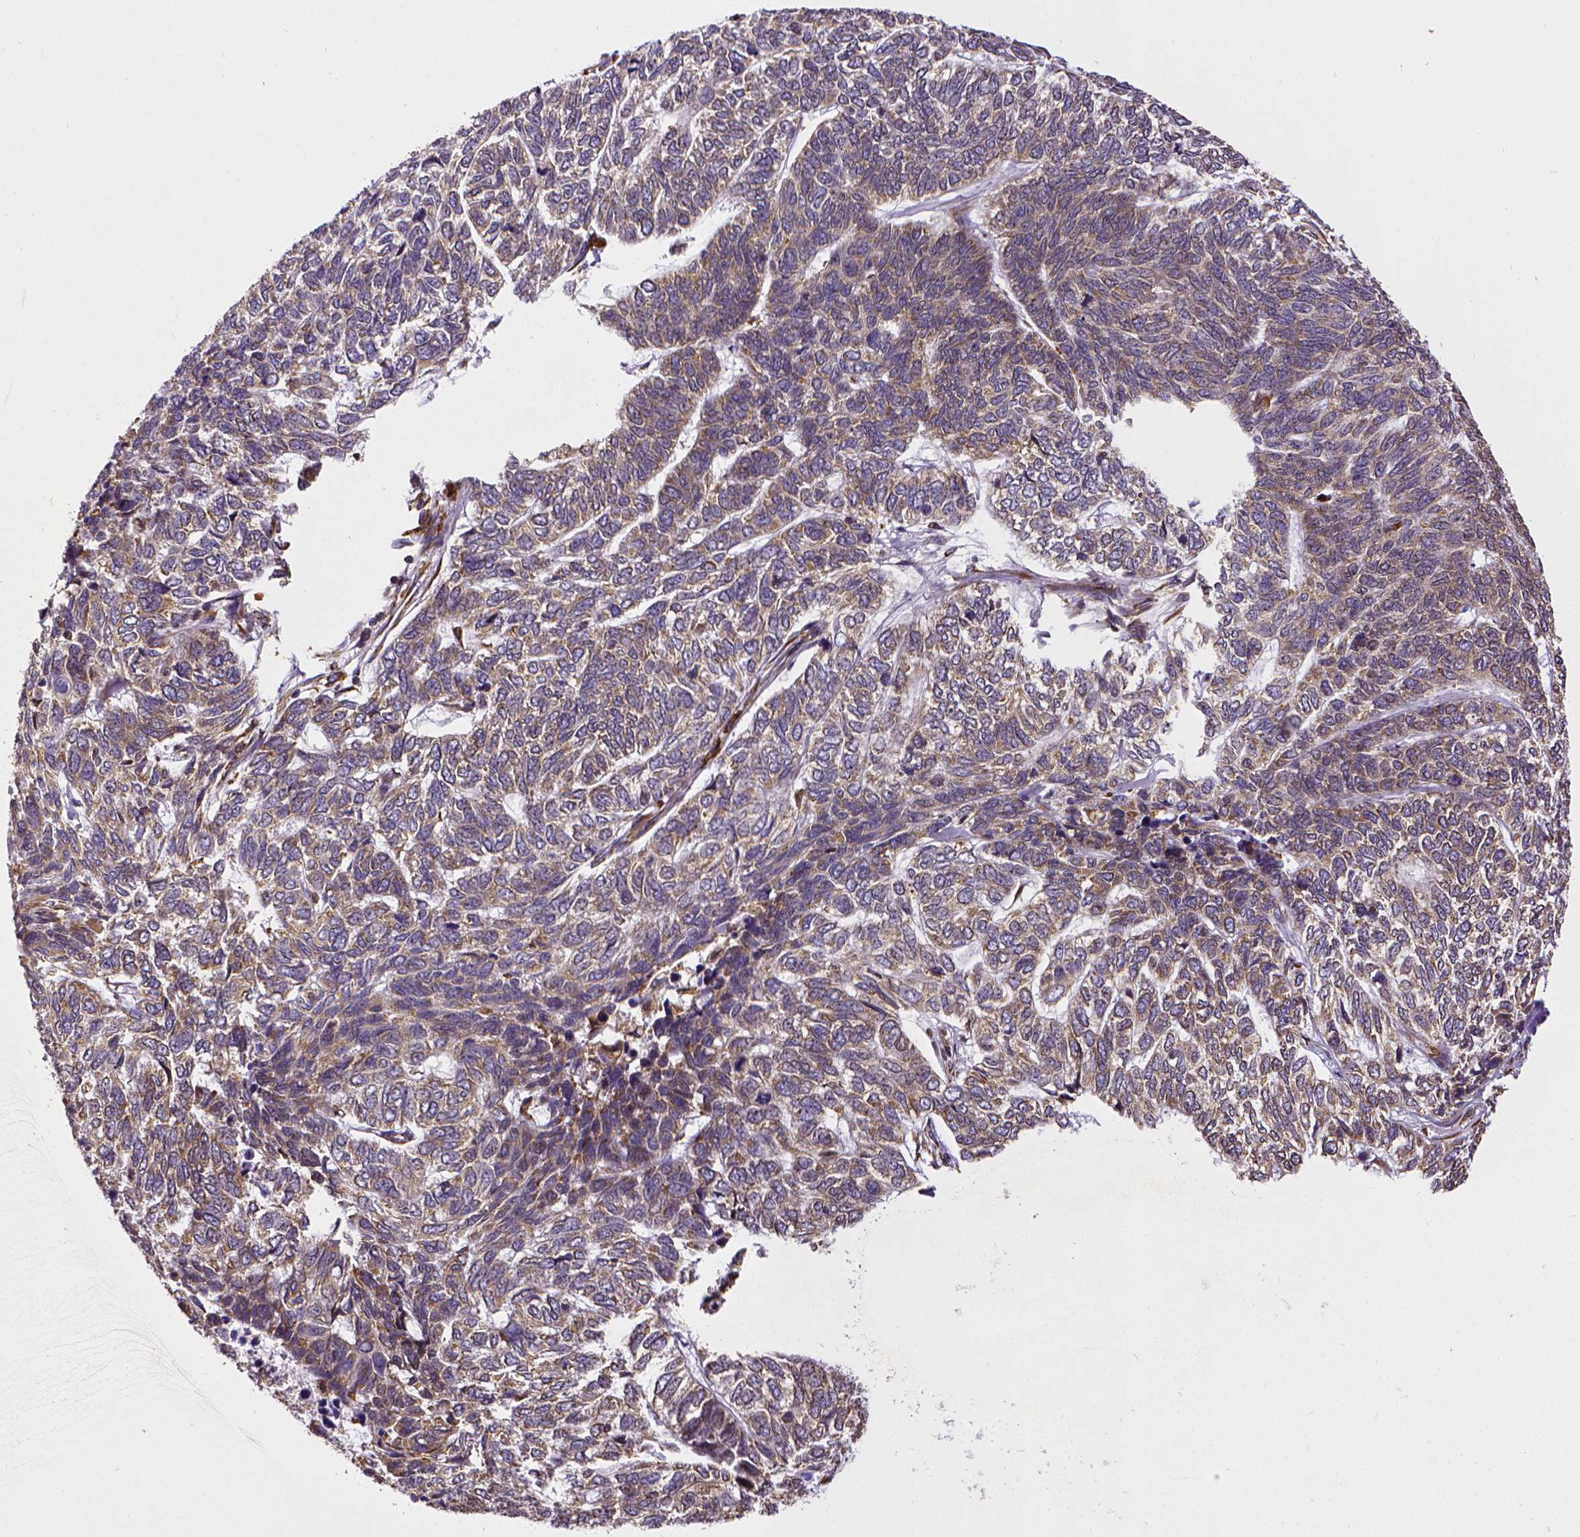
{"staining": {"intensity": "weak", "quantity": "25%-75%", "location": "cytoplasmic/membranous"}, "tissue": "skin cancer", "cell_type": "Tumor cells", "image_type": "cancer", "snomed": [{"axis": "morphology", "description": "Basal cell carcinoma"}, {"axis": "topography", "description": "Skin"}], "caption": "The histopathology image exhibits a brown stain indicating the presence of a protein in the cytoplasmic/membranous of tumor cells in skin cancer (basal cell carcinoma).", "gene": "MTDH", "patient": {"sex": "female", "age": 65}}